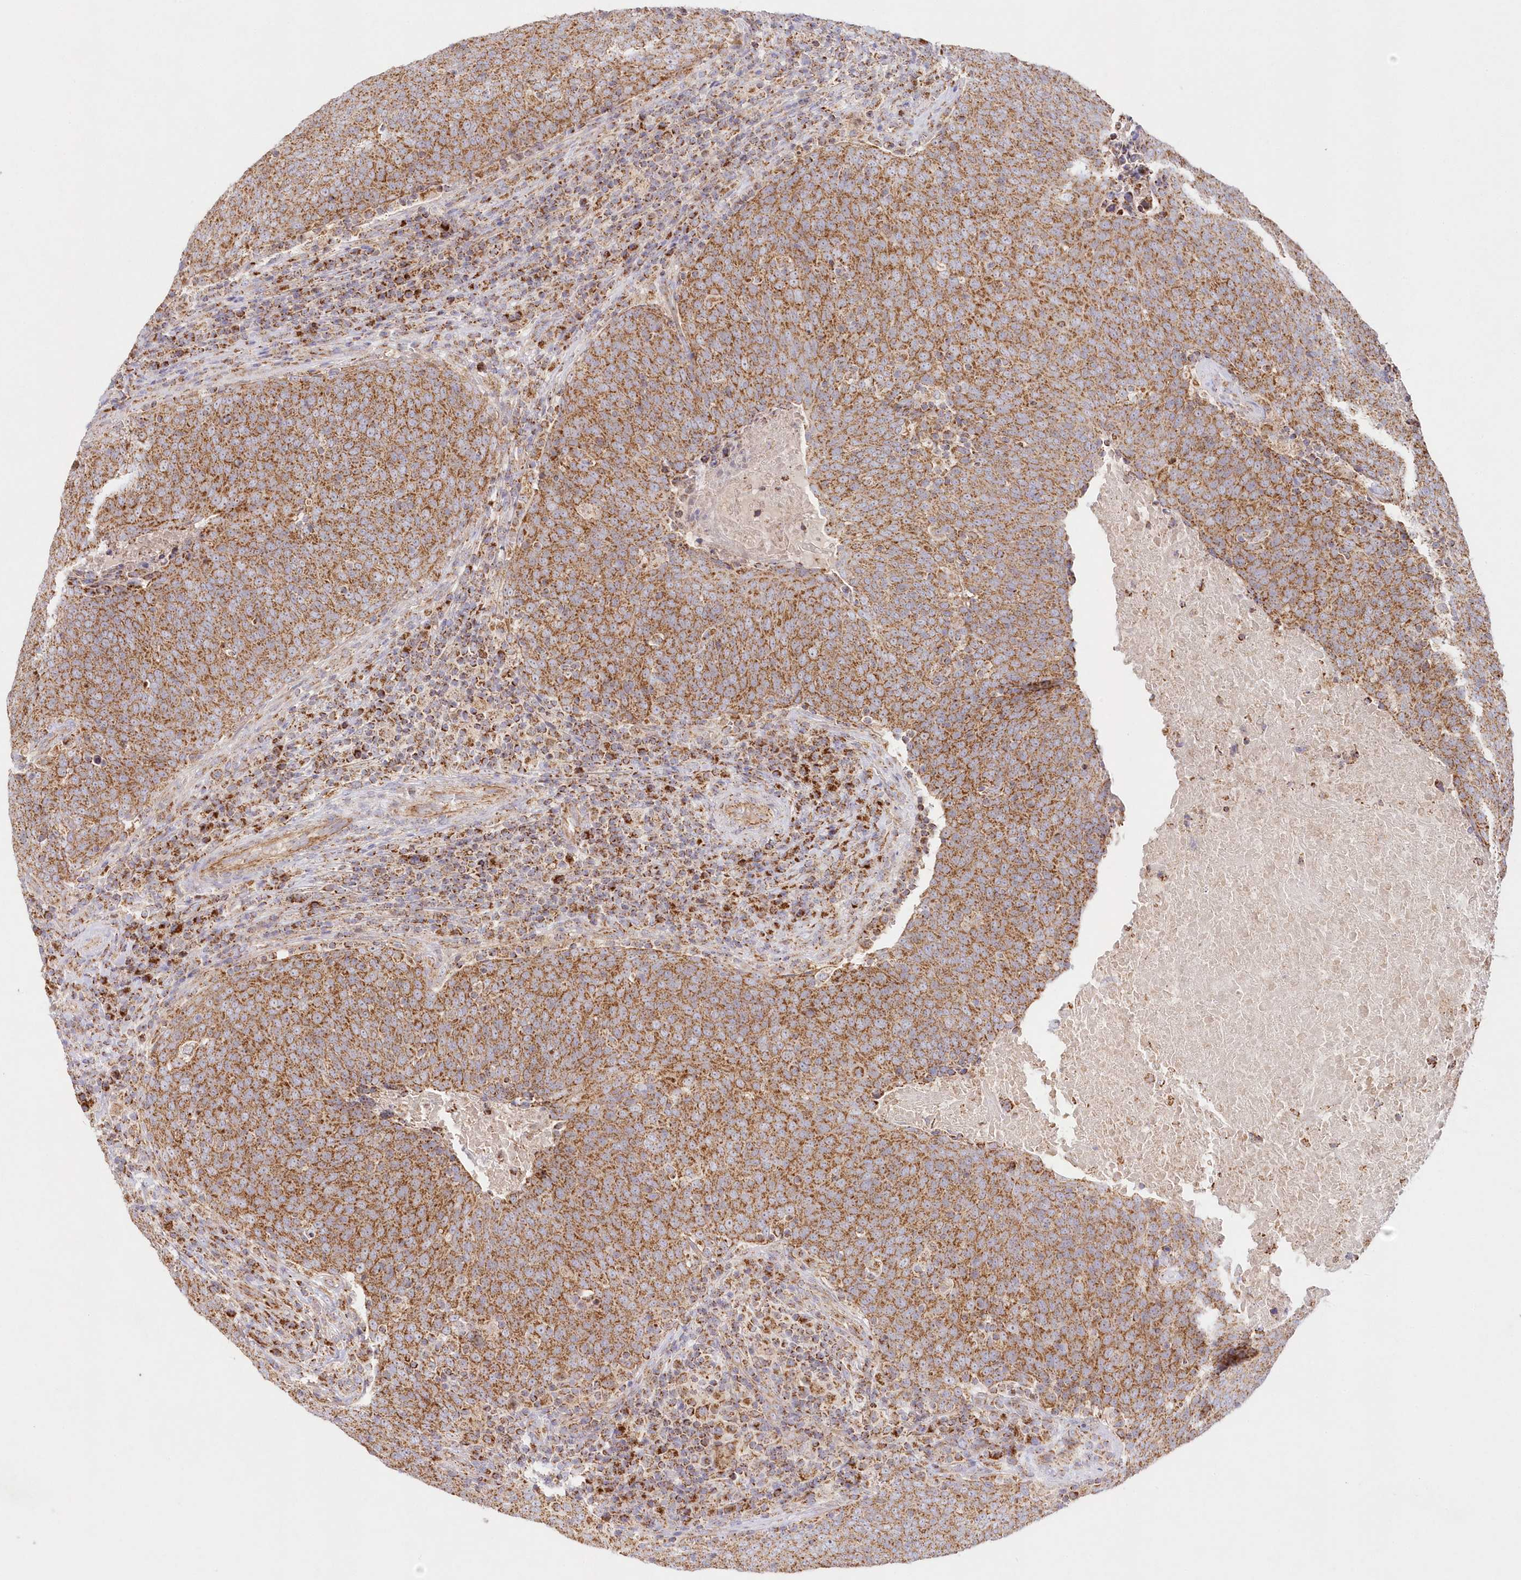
{"staining": {"intensity": "moderate", "quantity": ">75%", "location": "cytoplasmic/membranous"}, "tissue": "head and neck cancer", "cell_type": "Tumor cells", "image_type": "cancer", "snomed": [{"axis": "morphology", "description": "Squamous cell carcinoma, NOS"}, {"axis": "morphology", "description": "Squamous cell carcinoma, metastatic, NOS"}, {"axis": "topography", "description": "Lymph node"}, {"axis": "topography", "description": "Head-Neck"}], "caption": "Immunohistochemistry histopathology image of head and neck cancer stained for a protein (brown), which reveals medium levels of moderate cytoplasmic/membranous positivity in approximately >75% of tumor cells.", "gene": "DNA2", "patient": {"sex": "male", "age": 62}}